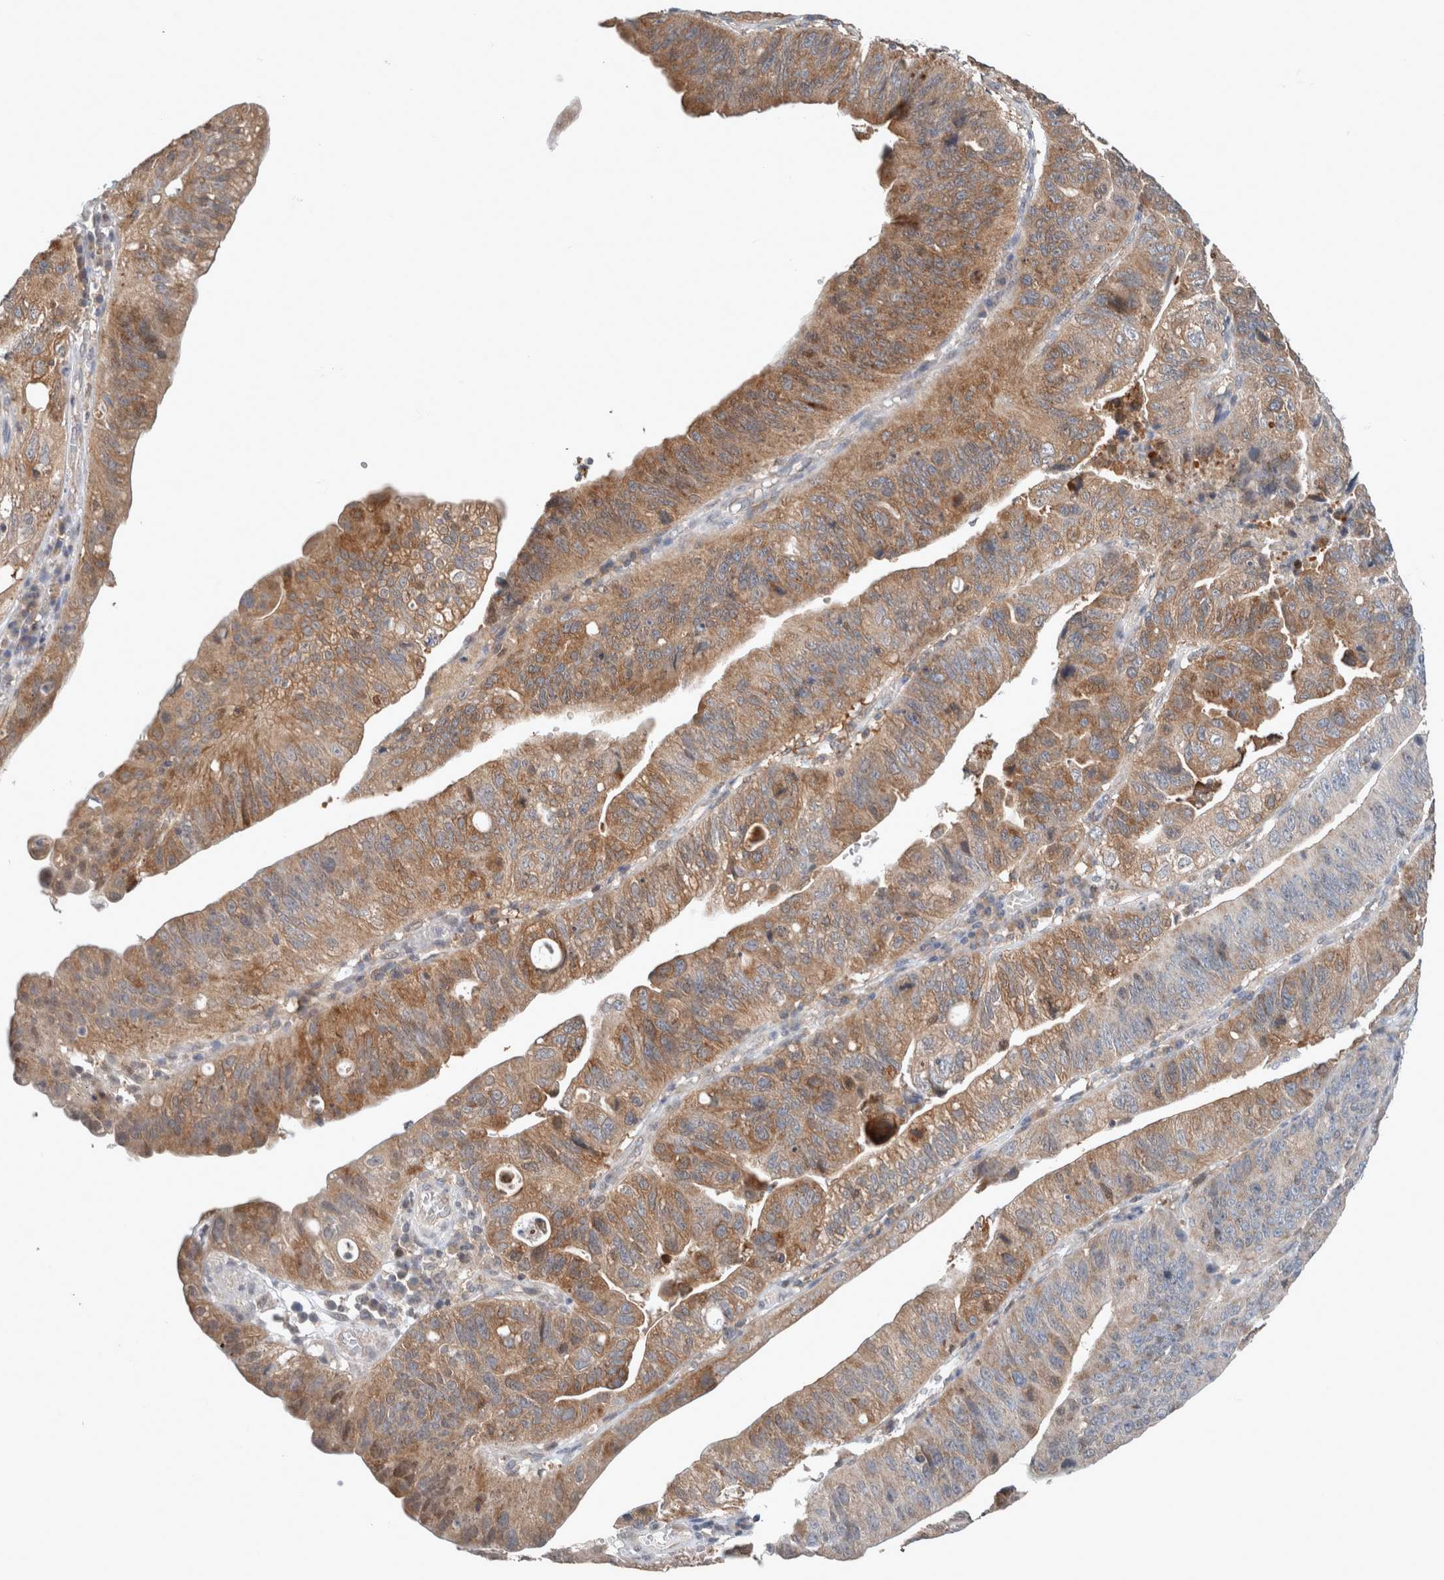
{"staining": {"intensity": "moderate", "quantity": ">75%", "location": "cytoplasmic/membranous"}, "tissue": "stomach cancer", "cell_type": "Tumor cells", "image_type": "cancer", "snomed": [{"axis": "morphology", "description": "Adenocarcinoma, NOS"}, {"axis": "topography", "description": "Stomach"}], "caption": "DAB immunohistochemical staining of human stomach cancer reveals moderate cytoplasmic/membranous protein staining in about >75% of tumor cells. The staining was performed using DAB to visualize the protein expression in brown, while the nuclei were stained in blue with hematoxylin (Magnification: 20x).", "gene": "XPNPEP1", "patient": {"sex": "male", "age": 59}}